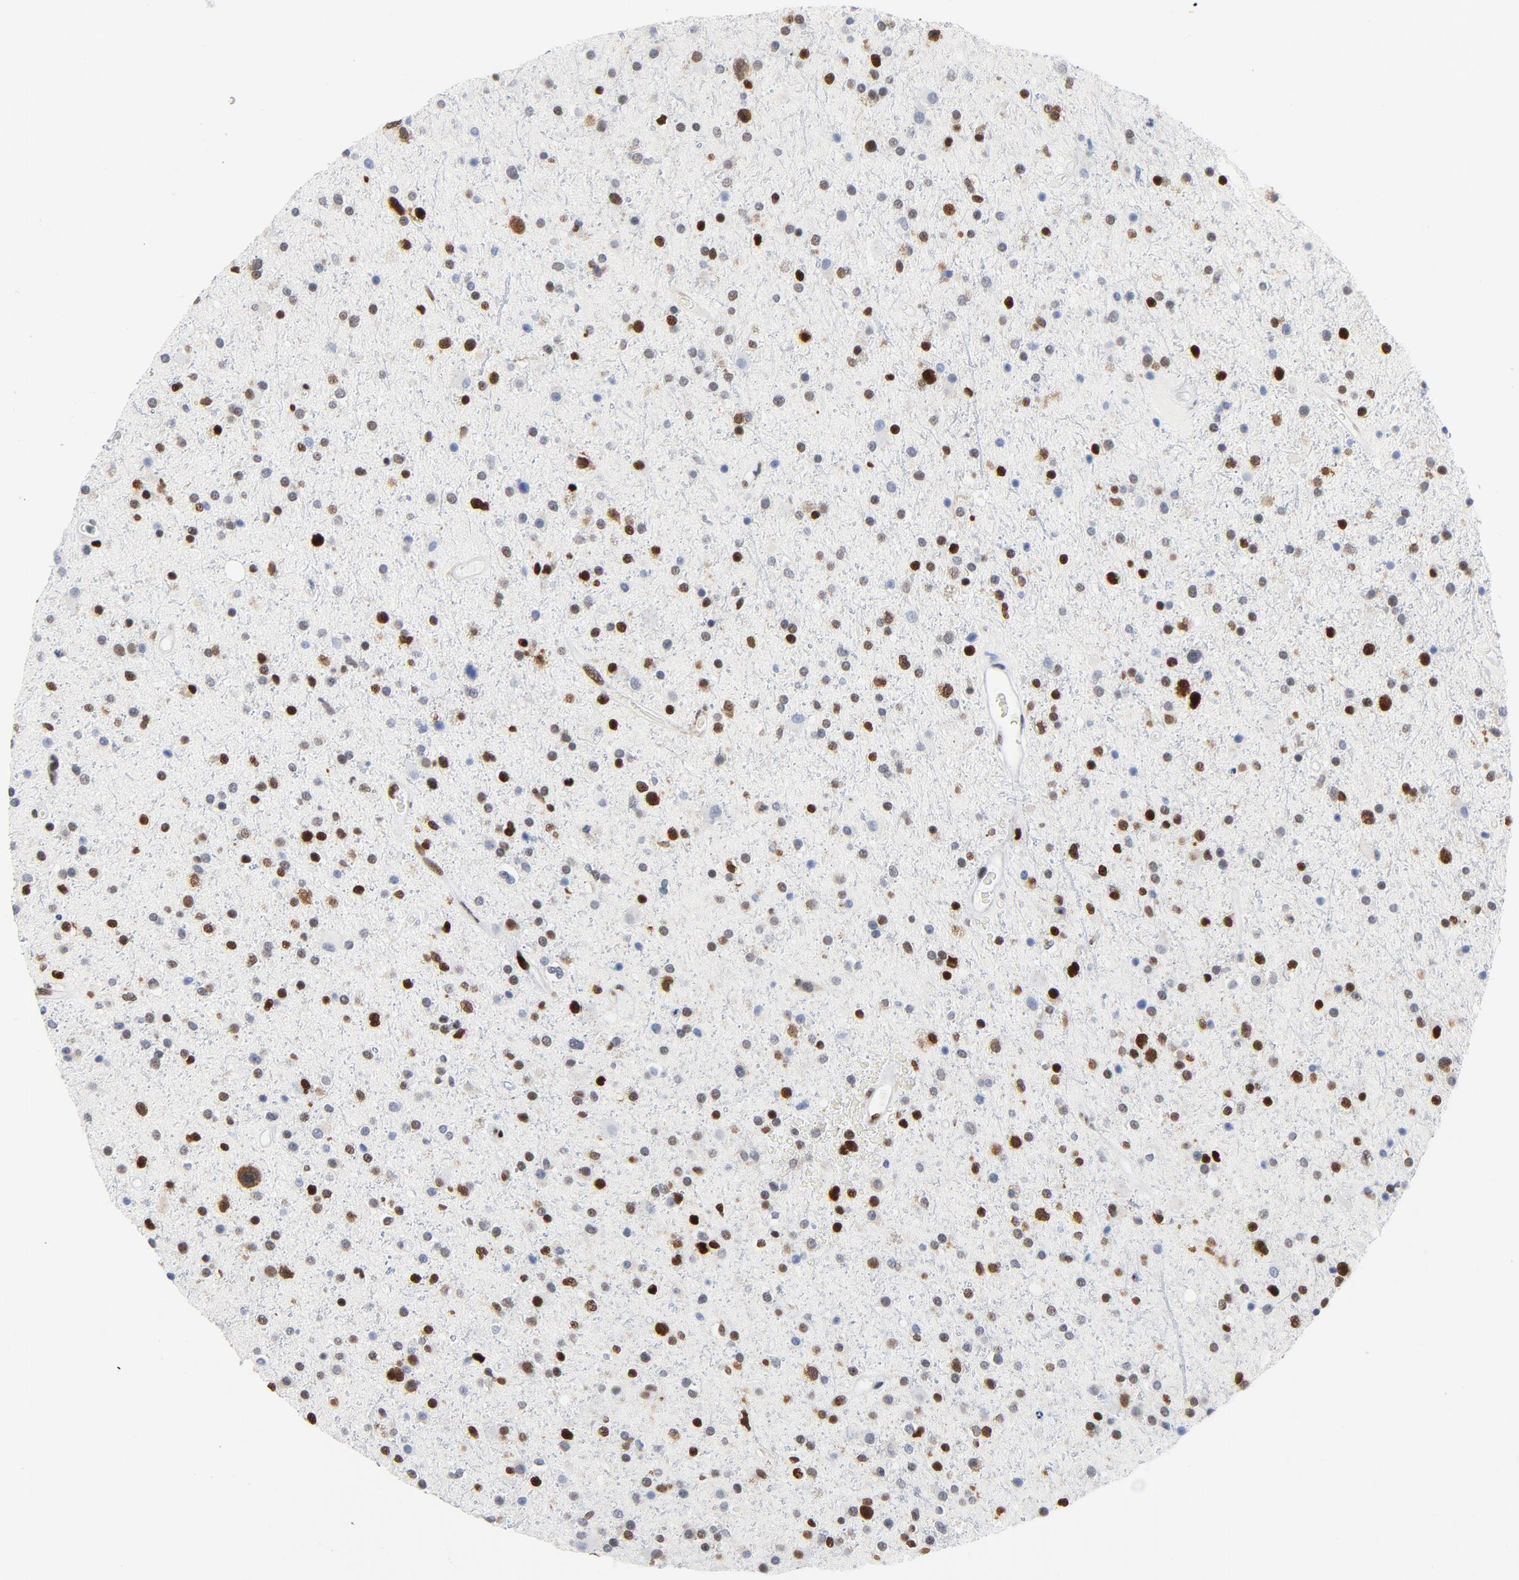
{"staining": {"intensity": "strong", "quantity": "25%-75%", "location": "nuclear"}, "tissue": "glioma", "cell_type": "Tumor cells", "image_type": "cancer", "snomed": [{"axis": "morphology", "description": "Glioma, malignant, High grade"}, {"axis": "topography", "description": "Brain"}], "caption": "Protein expression by immunohistochemistry (IHC) shows strong nuclear staining in approximately 25%-75% of tumor cells in malignant glioma (high-grade).", "gene": "POLD1", "patient": {"sex": "male", "age": 33}}